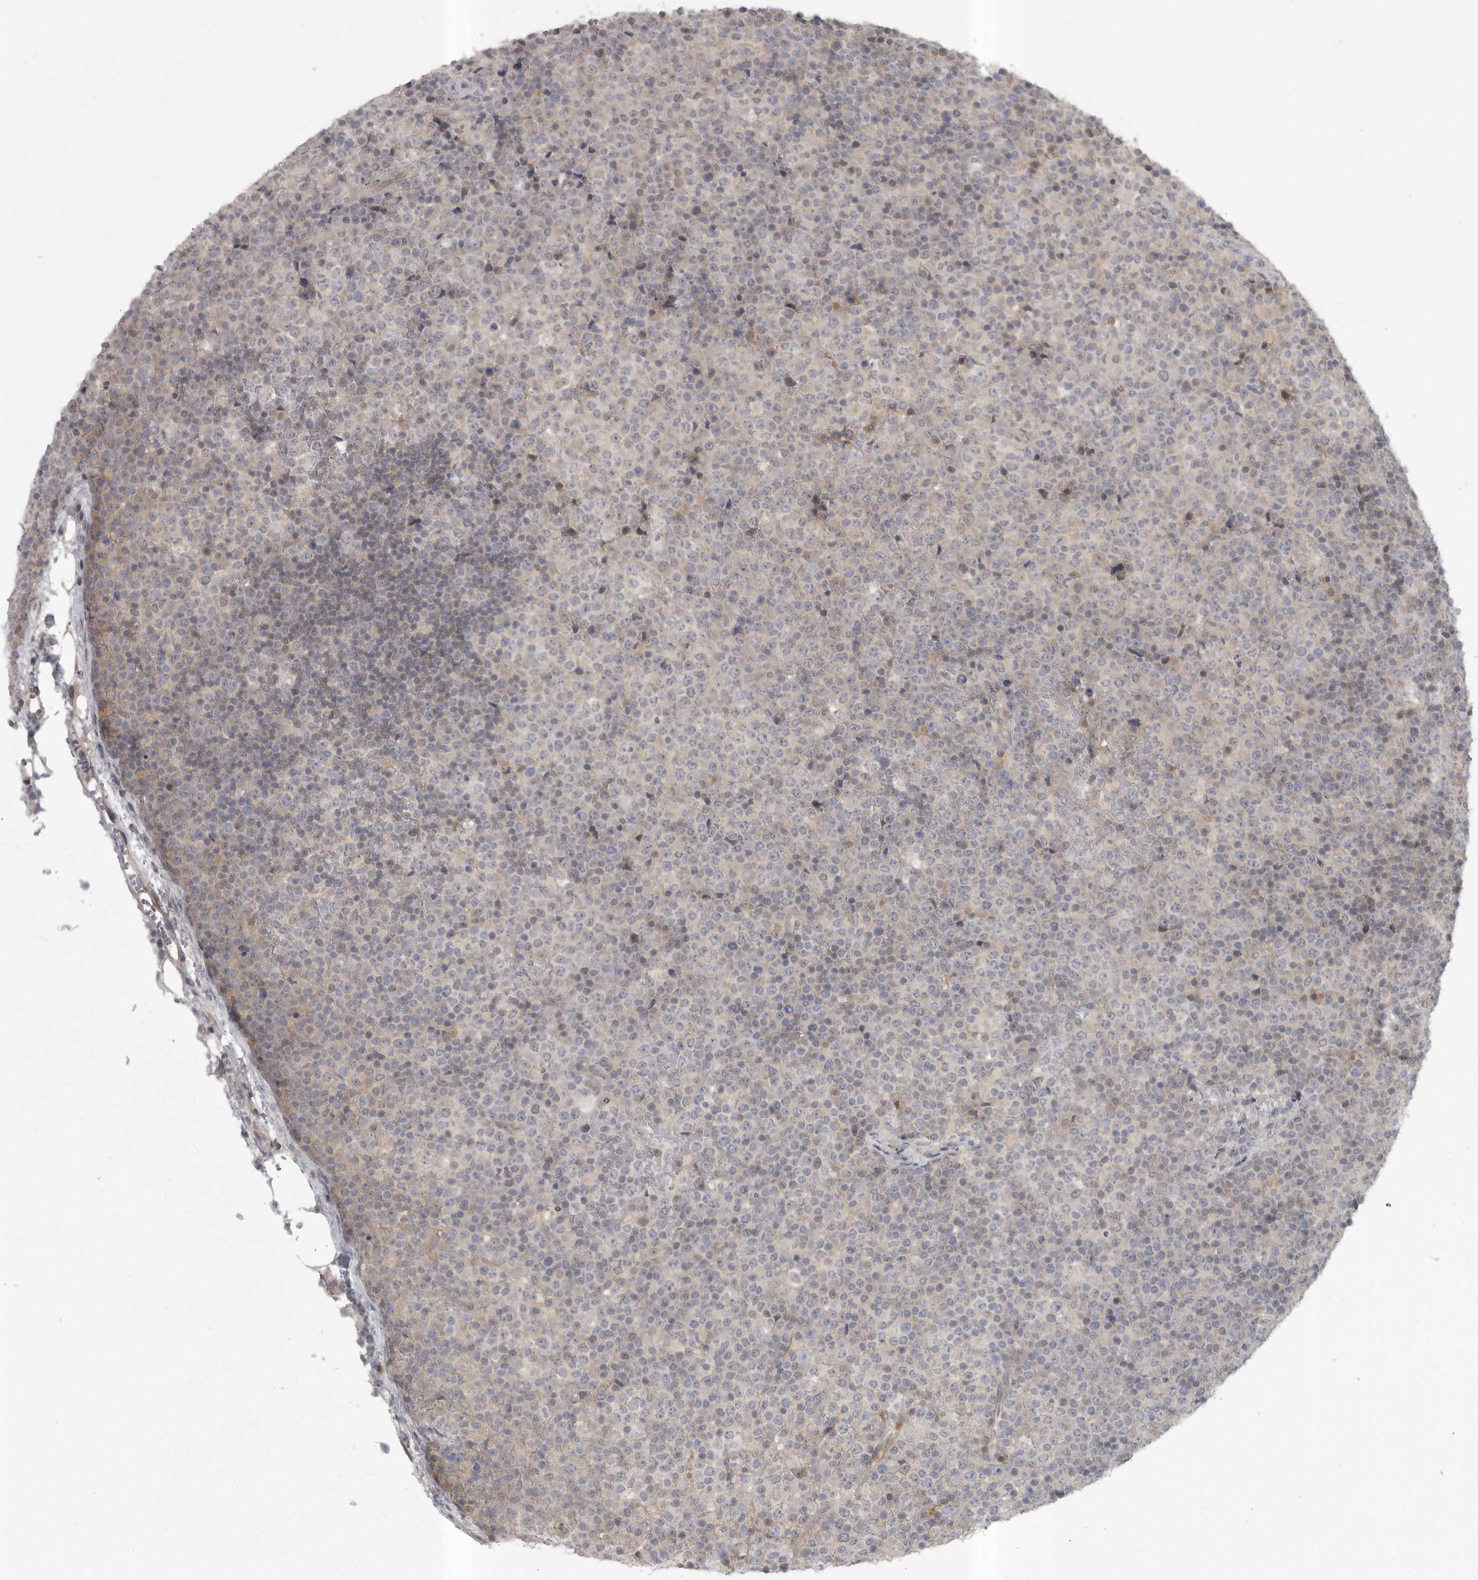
{"staining": {"intensity": "negative", "quantity": "none", "location": "none"}, "tissue": "lymphoma", "cell_type": "Tumor cells", "image_type": "cancer", "snomed": [{"axis": "morphology", "description": "Malignant lymphoma, non-Hodgkin's type, High grade"}, {"axis": "topography", "description": "Lymph node"}], "caption": "Tumor cells show no significant protein expression in lymphoma. Nuclei are stained in blue.", "gene": "PHF13", "patient": {"sex": "male", "age": 13}}